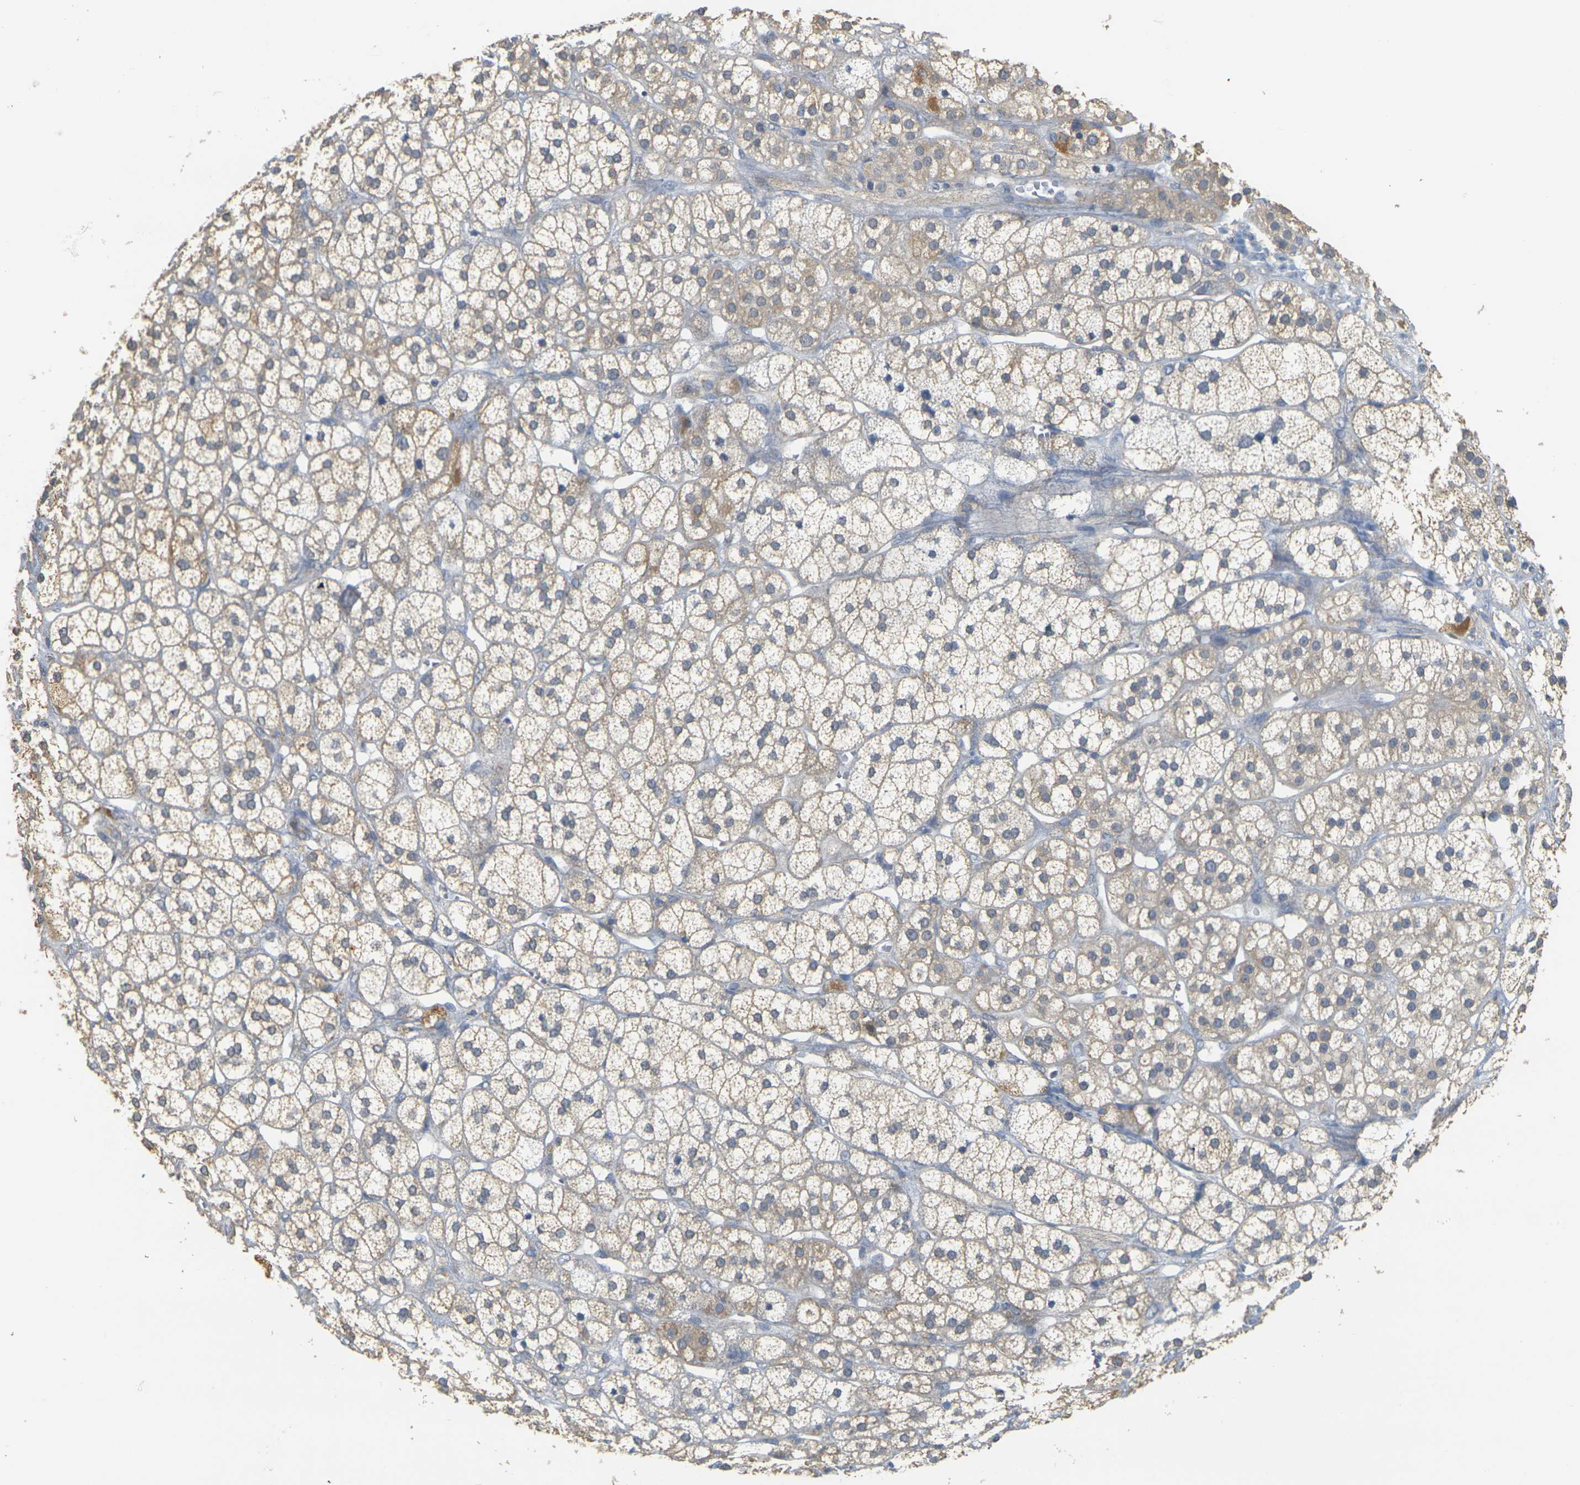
{"staining": {"intensity": "moderate", "quantity": ">75%", "location": "cytoplasmic/membranous"}, "tissue": "adrenal gland", "cell_type": "Glandular cells", "image_type": "normal", "snomed": [{"axis": "morphology", "description": "Normal tissue, NOS"}, {"axis": "topography", "description": "Adrenal gland"}], "caption": "An image showing moderate cytoplasmic/membranous staining in about >75% of glandular cells in benign adrenal gland, as visualized by brown immunohistochemical staining.", "gene": "GDAP1", "patient": {"sex": "male", "age": 56}}